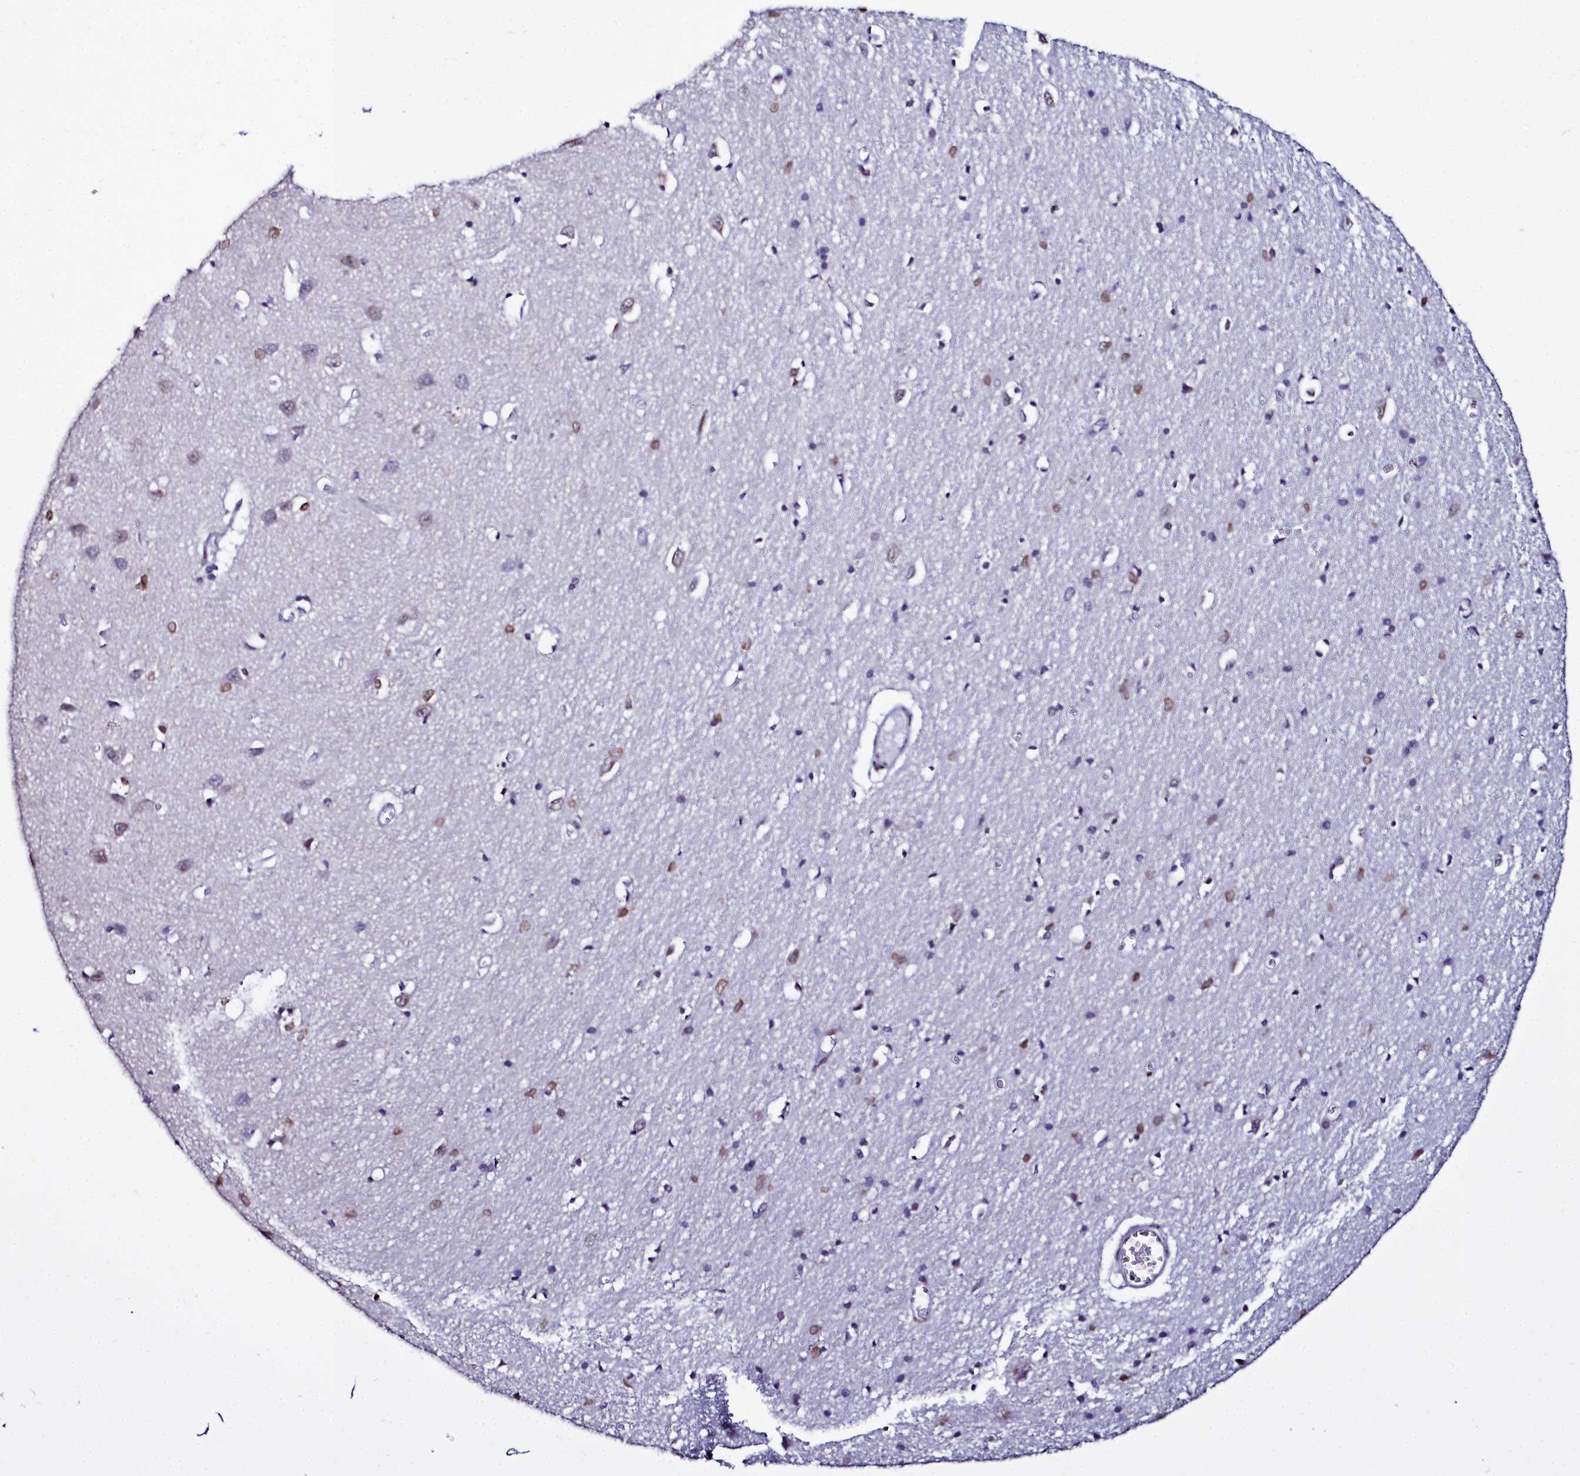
{"staining": {"intensity": "negative", "quantity": "none", "location": "none"}, "tissue": "cerebral cortex", "cell_type": "Endothelial cells", "image_type": "normal", "snomed": [{"axis": "morphology", "description": "Normal tissue, NOS"}, {"axis": "topography", "description": "Cerebral cortex"}], "caption": "DAB immunohistochemical staining of unremarkable cerebral cortex exhibits no significant positivity in endothelial cells. (DAB IHC visualized using brightfield microscopy, high magnification).", "gene": "CCDC97", "patient": {"sex": "female", "age": 64}}